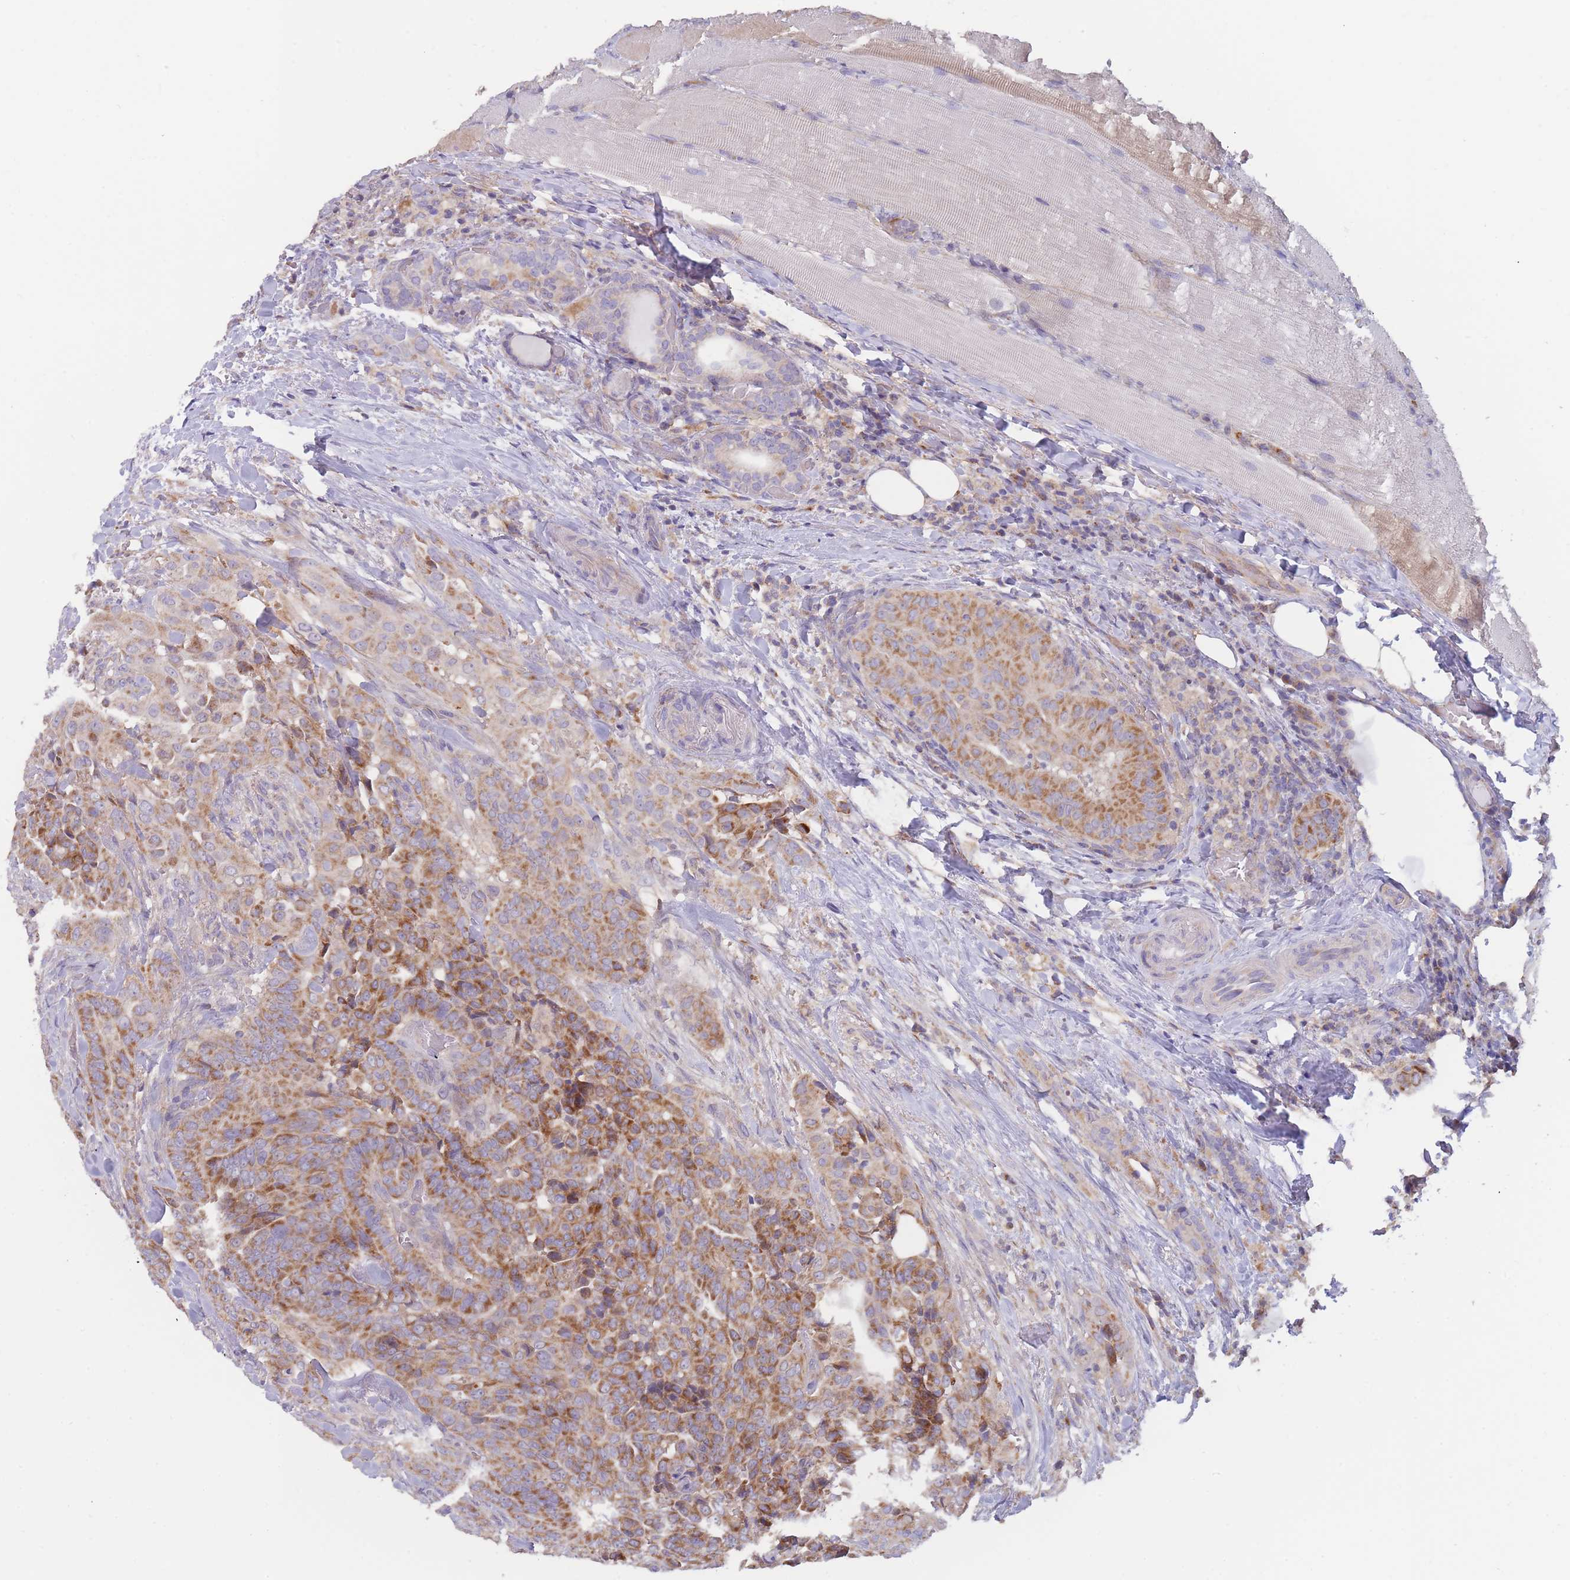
{"staining": {"intensity": "moderate", "quantity": ">75%", "location": "cytoplasmic/membranous"}, "tissue": "thyroid cancer", "cell_type": "Tumor cells", "image_type": "cancer", "snomed": [{"axis": "morphology", "description": "Papillary adenocarcinoma, NOS"}, {"axis": "topography", "description": "Thyroid gland"}], "caption": "There is medium levels of moderate cytoplasmic/membranous expression in tumor cells of thyroid cancer (papillary adenocarcinoma), as demonstrated by immunohistochemical staining (brown color).", "gene": "SLC25A42", "patient": {"sex": "male", "age": 61}}